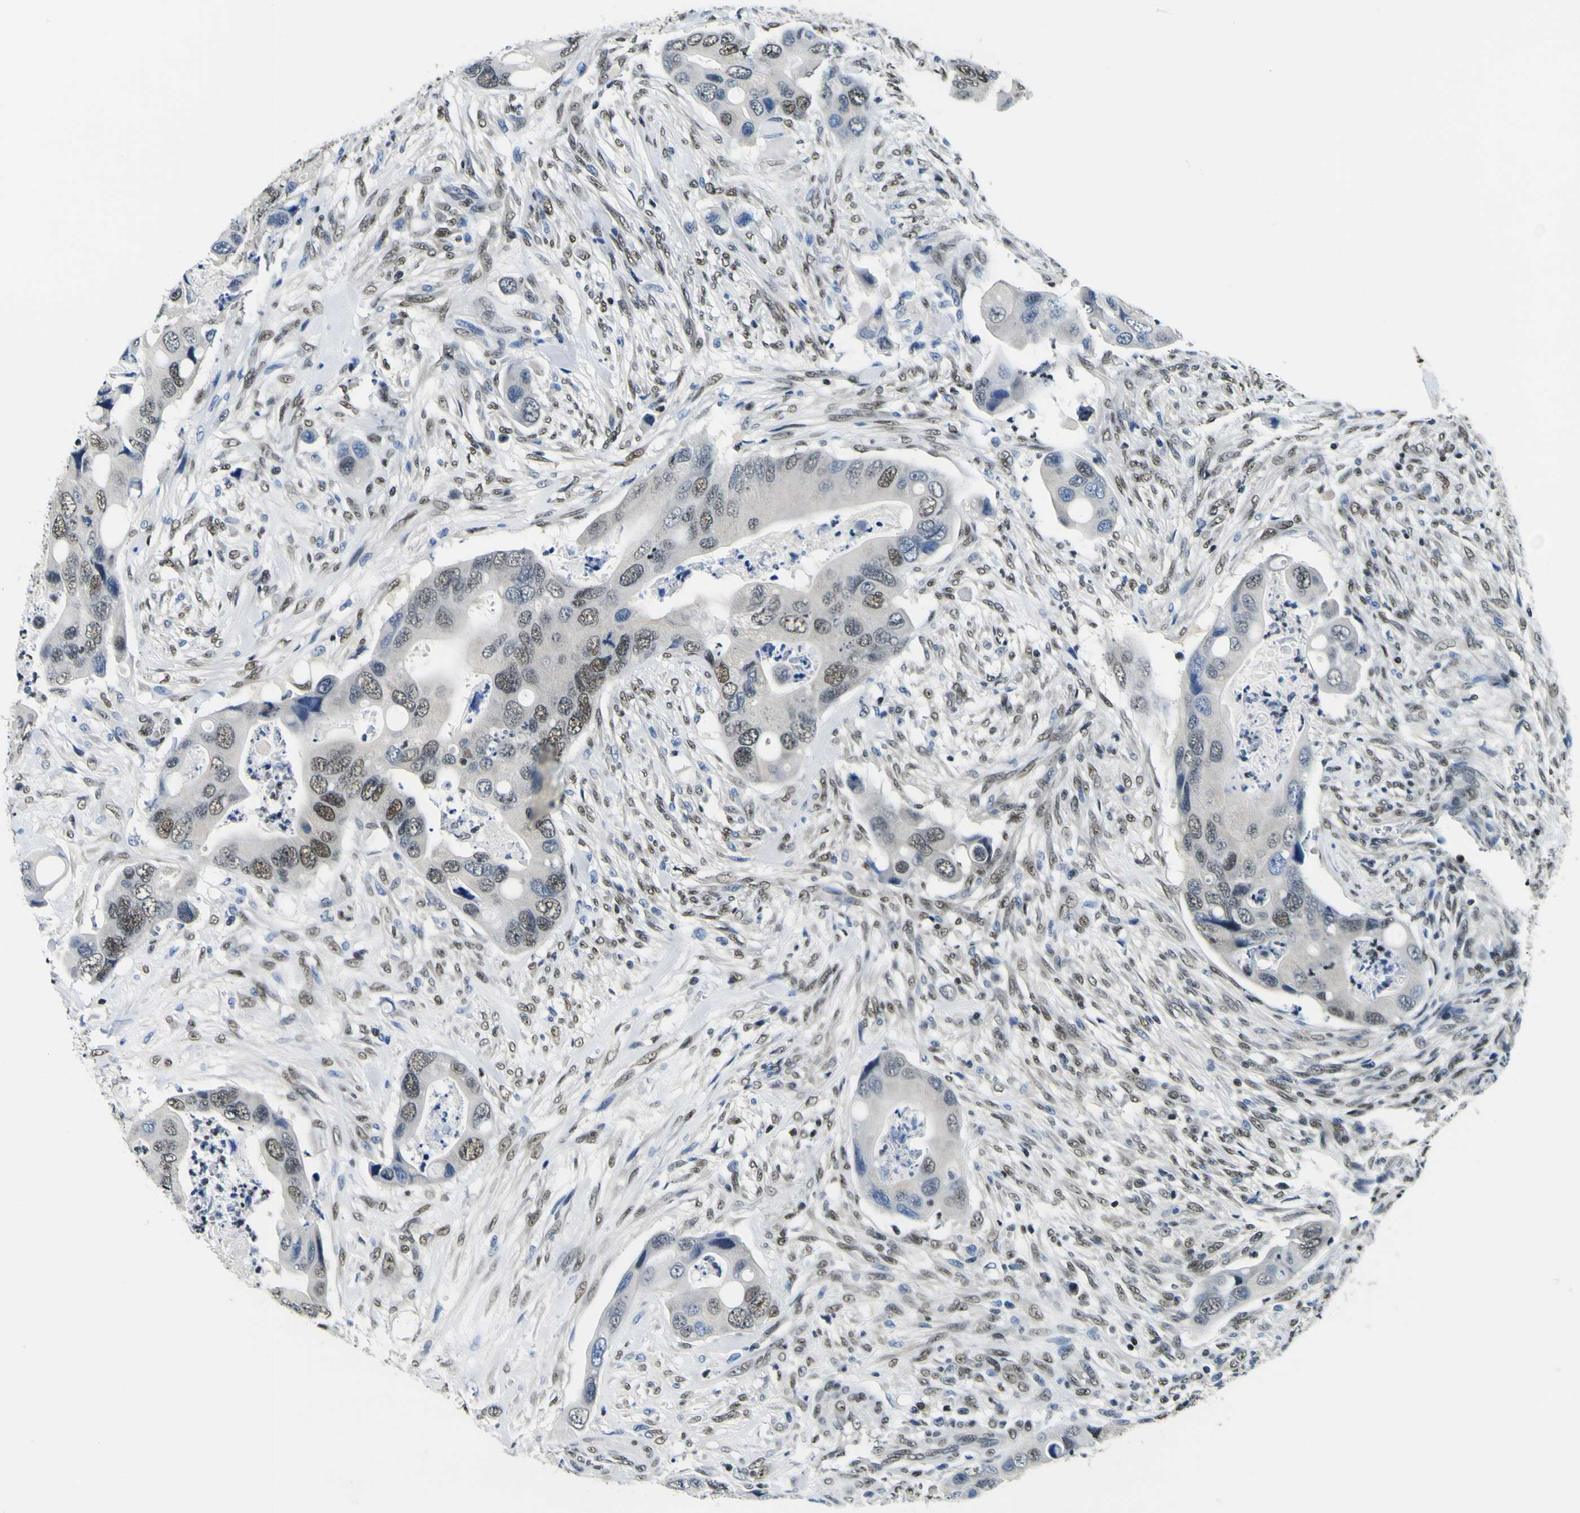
{"staining": {"intensity": "moderate", "quantity": ">75%", "location": "nuclear"}, "tissue": "colorectal cancer", "cell_type": "Tumor cells", "image_type": "cancer", "snomed": [{"axis": "morphology", "description": "Adenocarcinoma, NOS"}, {"axis": "topography", "description": "Rectum"}], "caption": "Protein expression by IHC exhibits moderate nuclear positivity in approximately >75% of tumor cells in adenocarcinoma (colorectal). The staining was performed using DAB (3,3'-diaminobenzidine), with brown indicating positive protein expression. Nuclei are stained blue with hematoxylin.", "gene": "SP1", "patient": {"sex": "female", "age": 57}}